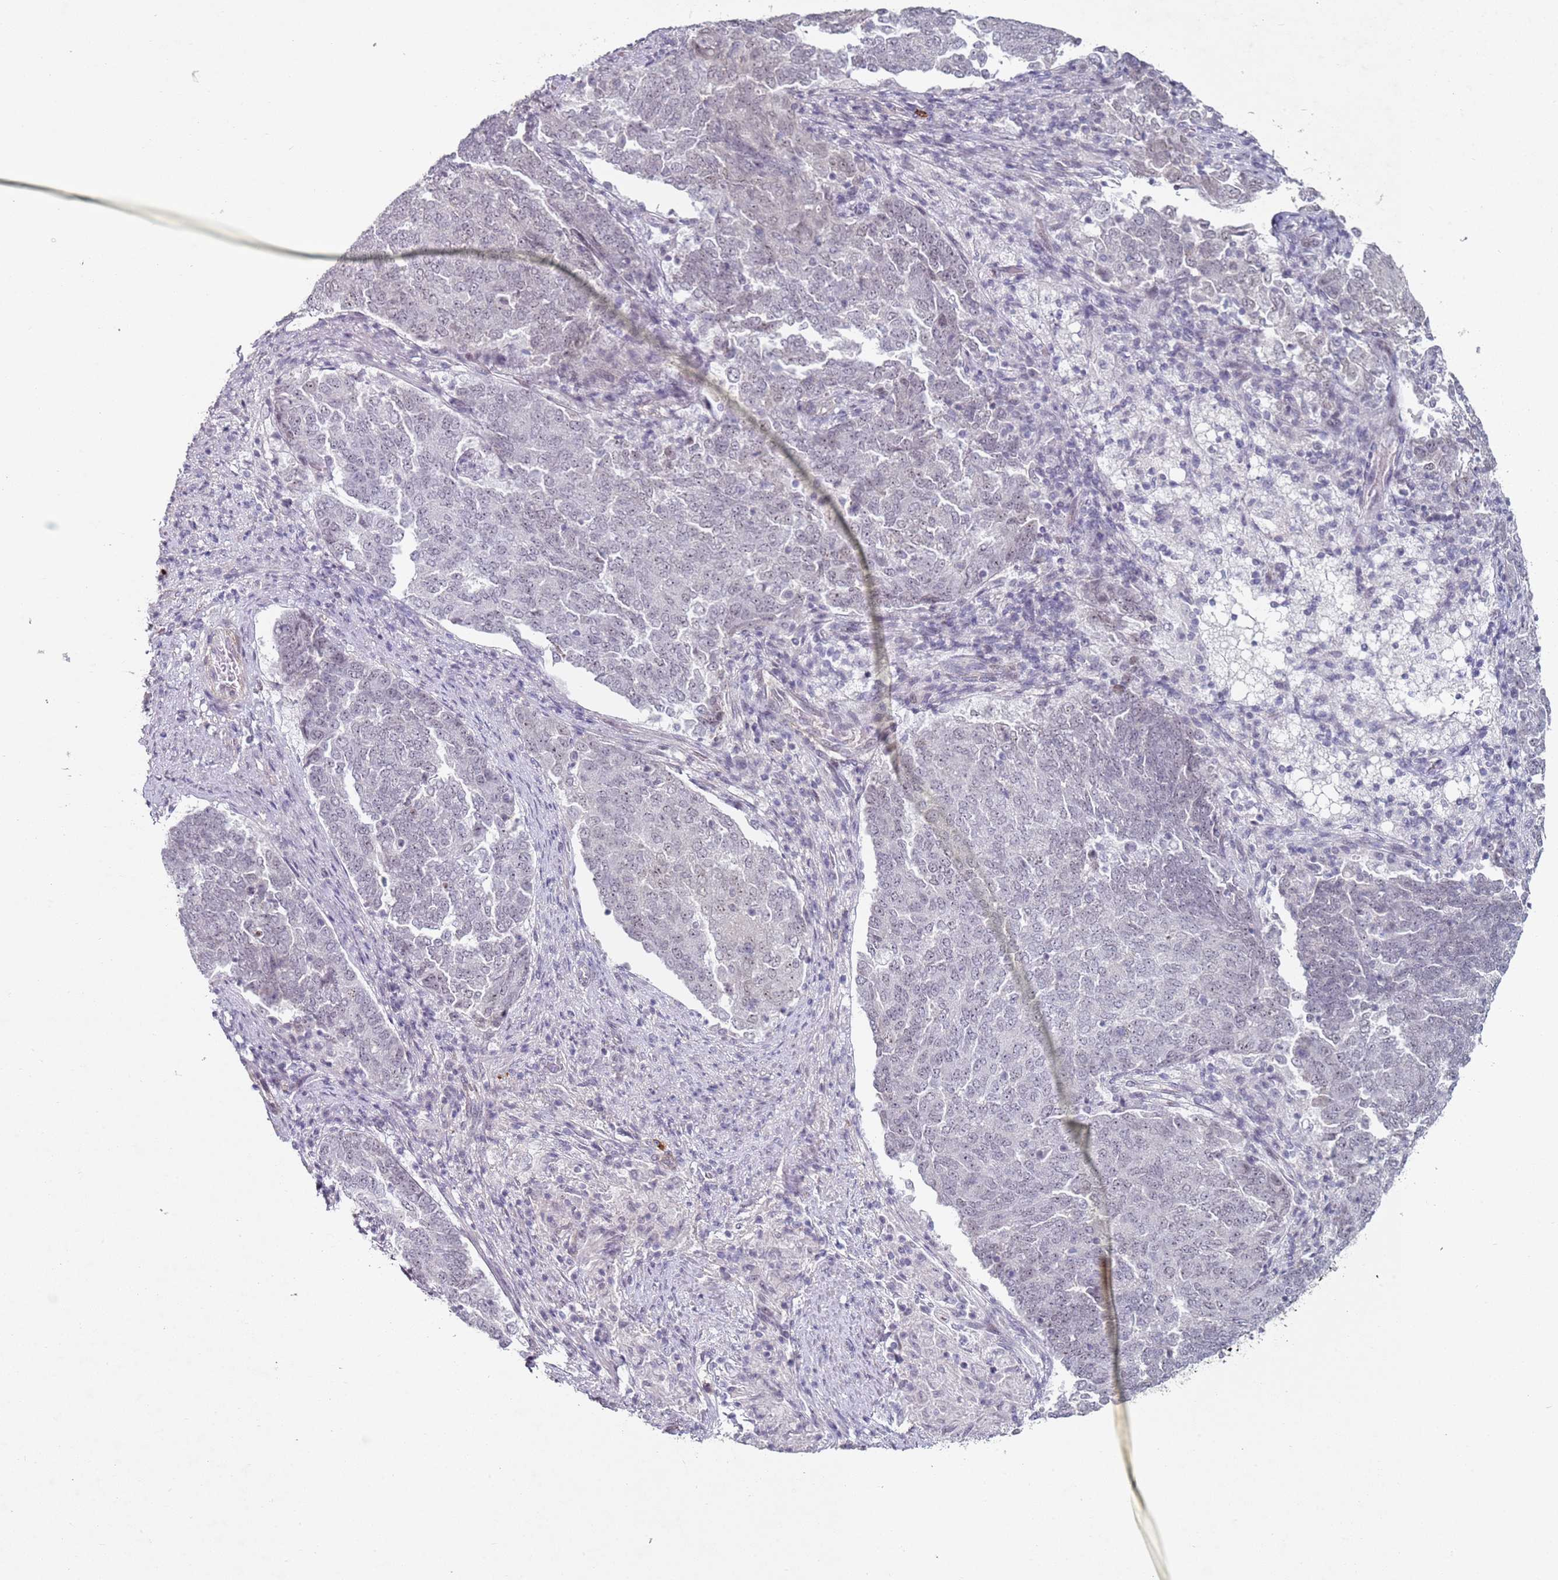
{"staining": {"intensity": "weak", "quantity": "25%-75%", "location": "nuclear"}, "tissue": "endometrial cancer", "cell_type": "Tumor cells", "image_type": "cancer", "snomed": [{"axis": "morphology", "description": "Adenocarcinoma, NOS"}, {"axis": "topography", "description": "Endometrium"}], "caption": "This is an image of IHC staining of adenocarcinoma (endometrial), which shows weak expression in the nuclear of tumor cells.", "gene": "ATF6B", "patient": {"sex": "female", "age": 80}}